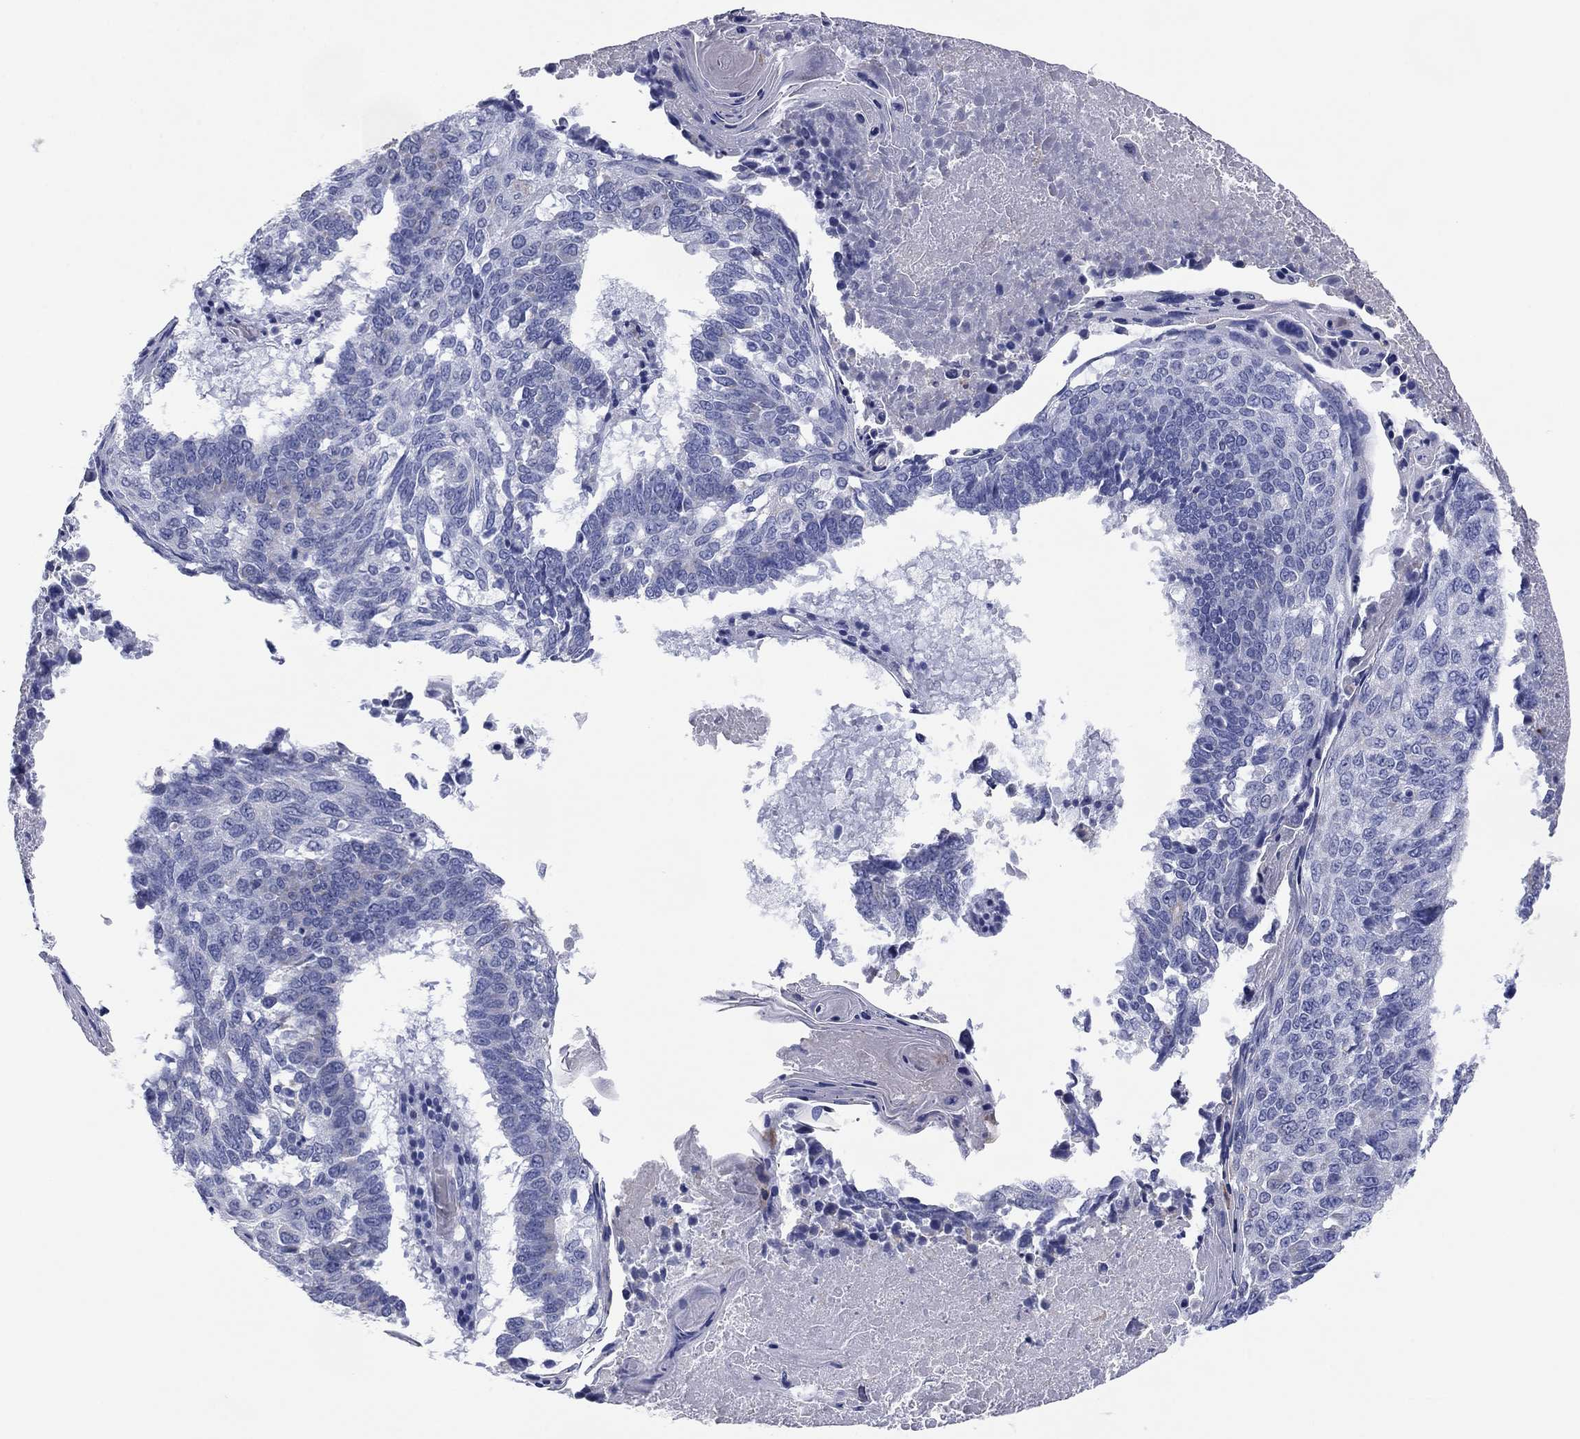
{"staining": {"intensity": "negative", "quantity": "none", "location": "none"}, "tissue": "lung cancer", "cell_type": "Tumor cells", "image_type": "cancer", "snomed": [{"axis": "morphology", "description": "Squamous cell carcinoma, NOS"}, {"axis": "topography", "description": "Lung"}], "caption": "High power microscopy image of an immunohistochemistry (IHC) image of lung cancer (squamous cell carcinoma), revealing no significant expression in tumor cells.", "gene": "MGST3", "patient": {"sex": "male", "age": 73}}